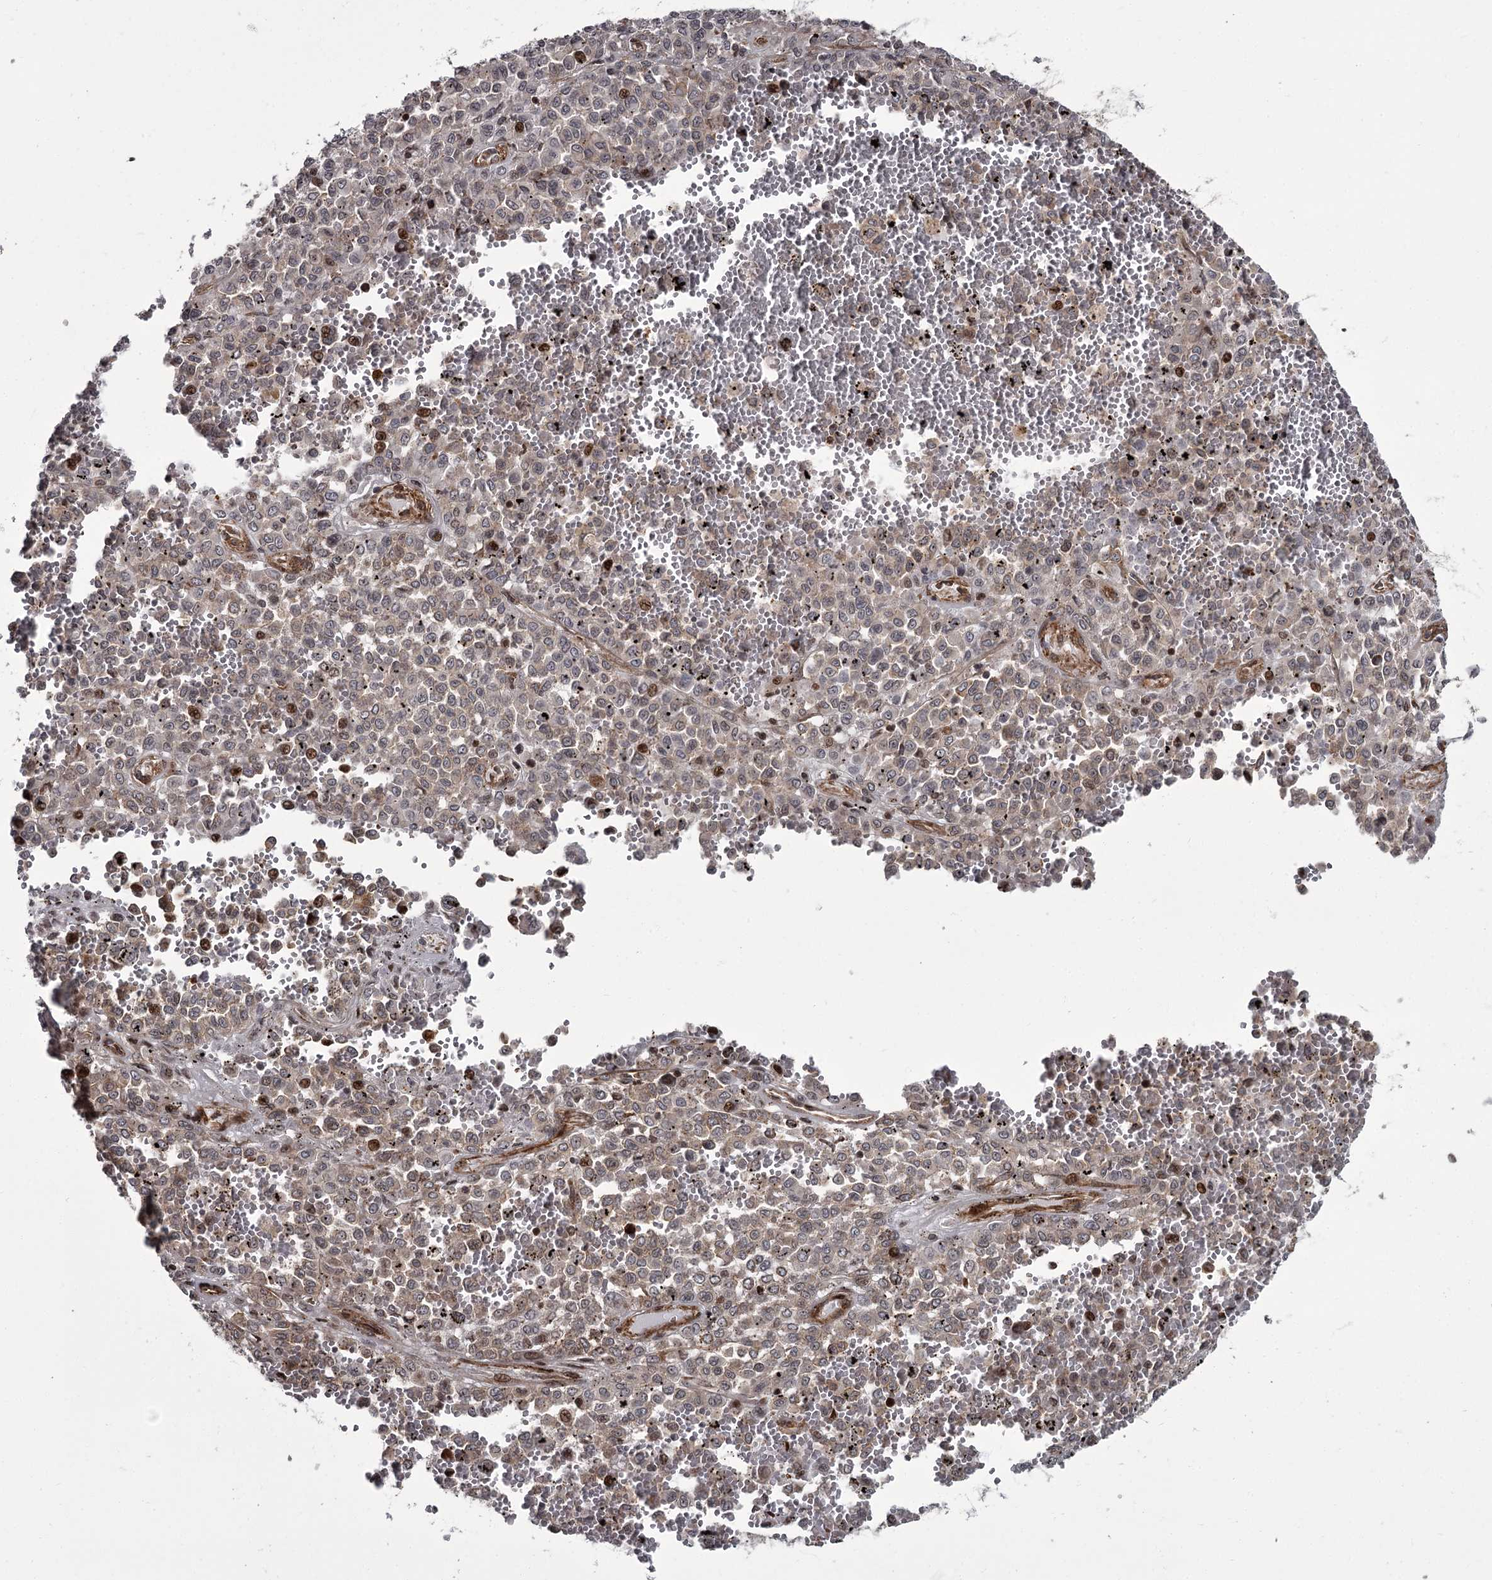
{"staining": {"intensity": "negative", "quantity": "none", "location": "none"}, "tissue": "melanoma", "cell_type": "Tumor cells", "image_type": "cancer", "snomed": [{"axis": "morphology", "description": "Malignant melanoma, Metastatic site"}, {"axis": "topography", "description": "Pancreas"}], "caption": "Immunohistochemical staining of human melanoma demonstrates no significant expression in tumor cells.", "gene": "THAP9", "patient": {"sex": "female", "age": 30}}